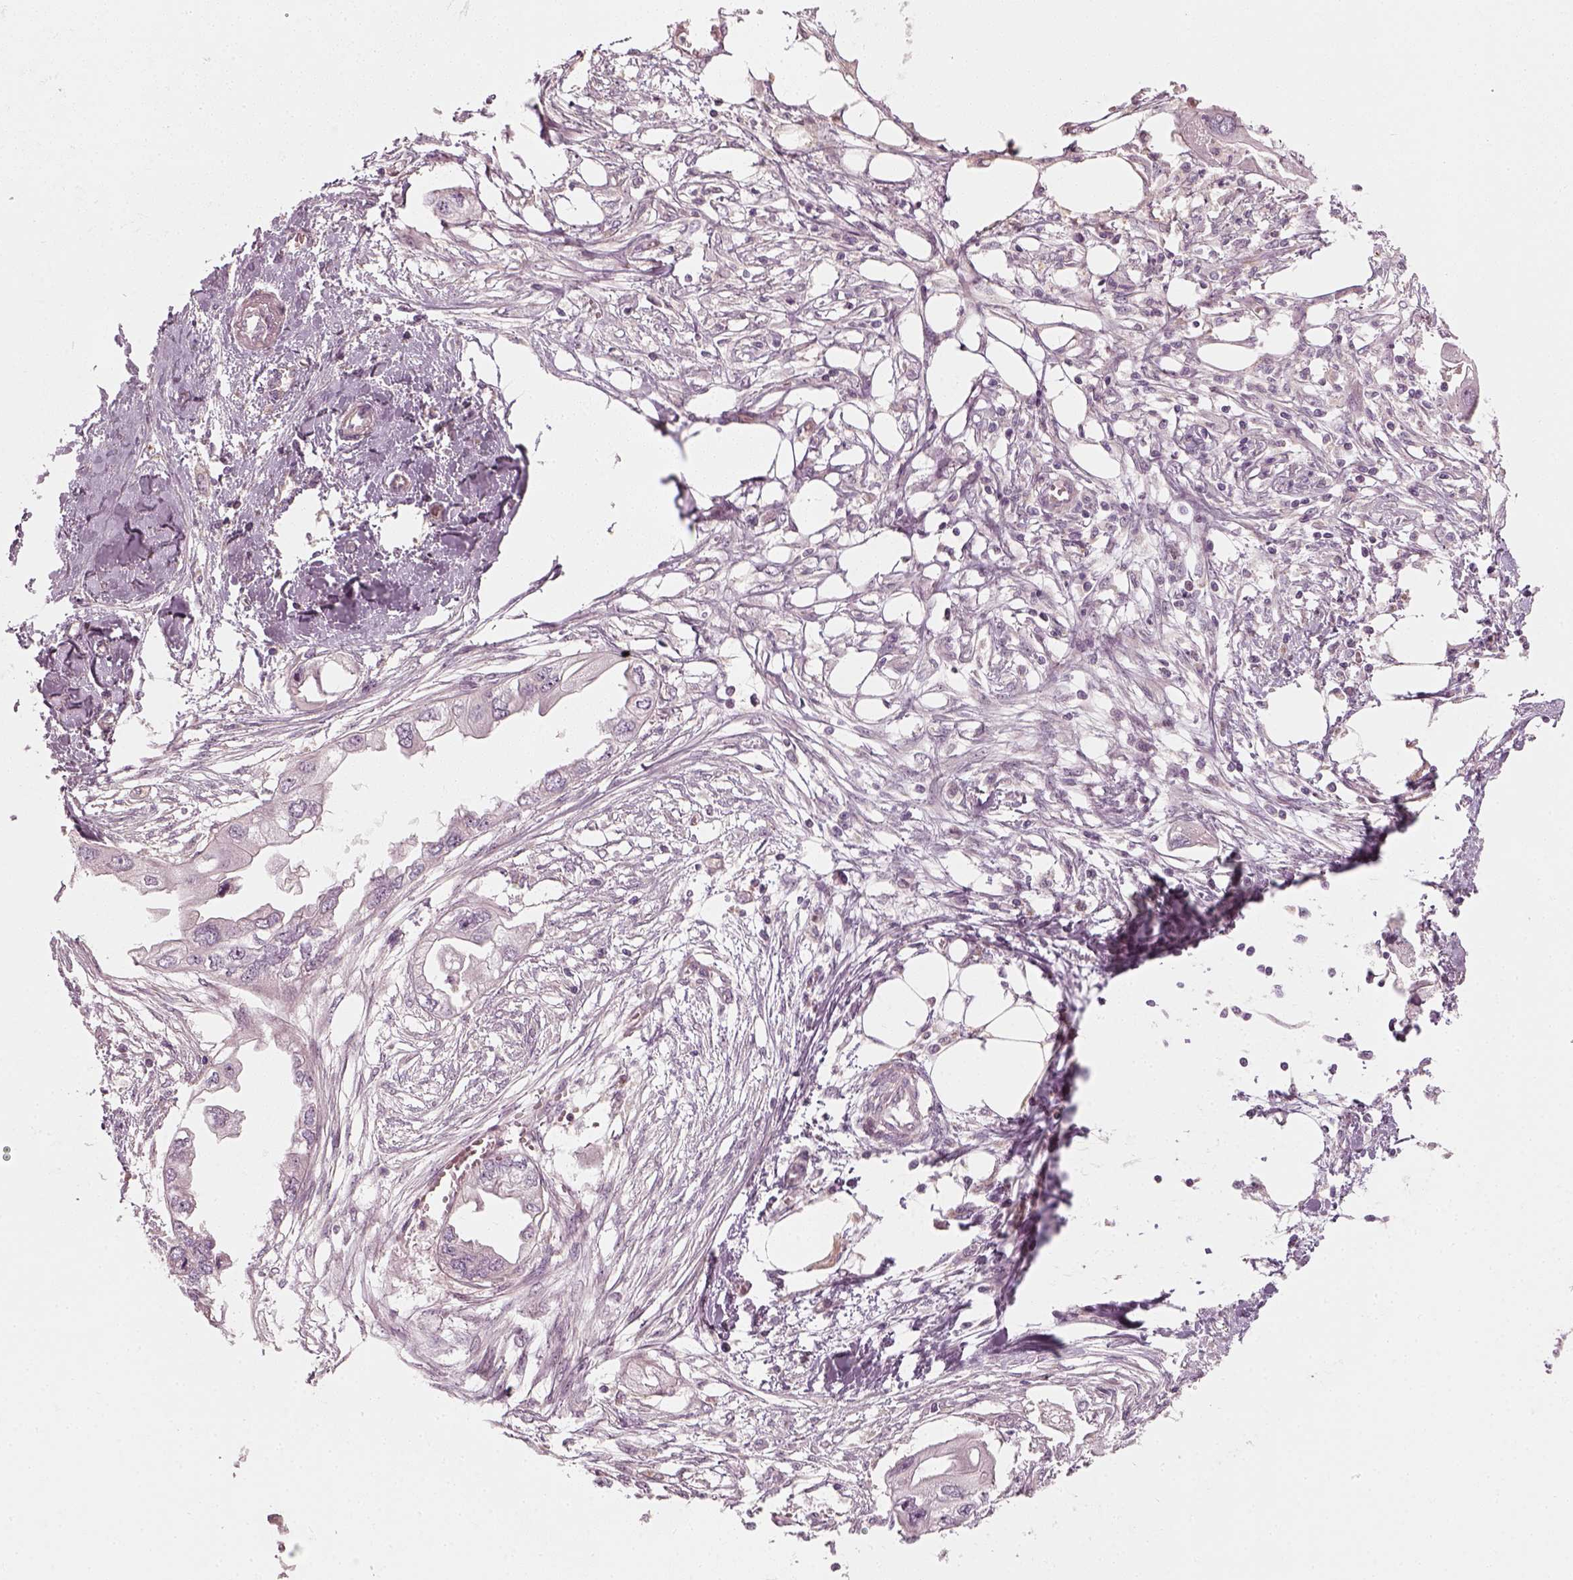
{"staining": {"intensity": "negative", "quantity": "none", "location": "none"}, "tissue": "endometrial cancer", "cell_type": "Tumor cells", "image_type": "cancer", "snomed": [{"axis": "morphology", "description": "Adenocarcinoma, NOS"}, {"axis": "morphology", "description": "Adenocarcinoma, metastatic, NOS"}, {"axis": "topography", "description": "Adipose tissue"}, {"axis": "topography", "description": "Endometrium"}], "caption": "Endometrial cancer was stained to show a protein in brown. There is no significant positivity in tumor cells.", "gene": "DNASE1L1", "patient": {"sex": "female", "age": 67}}